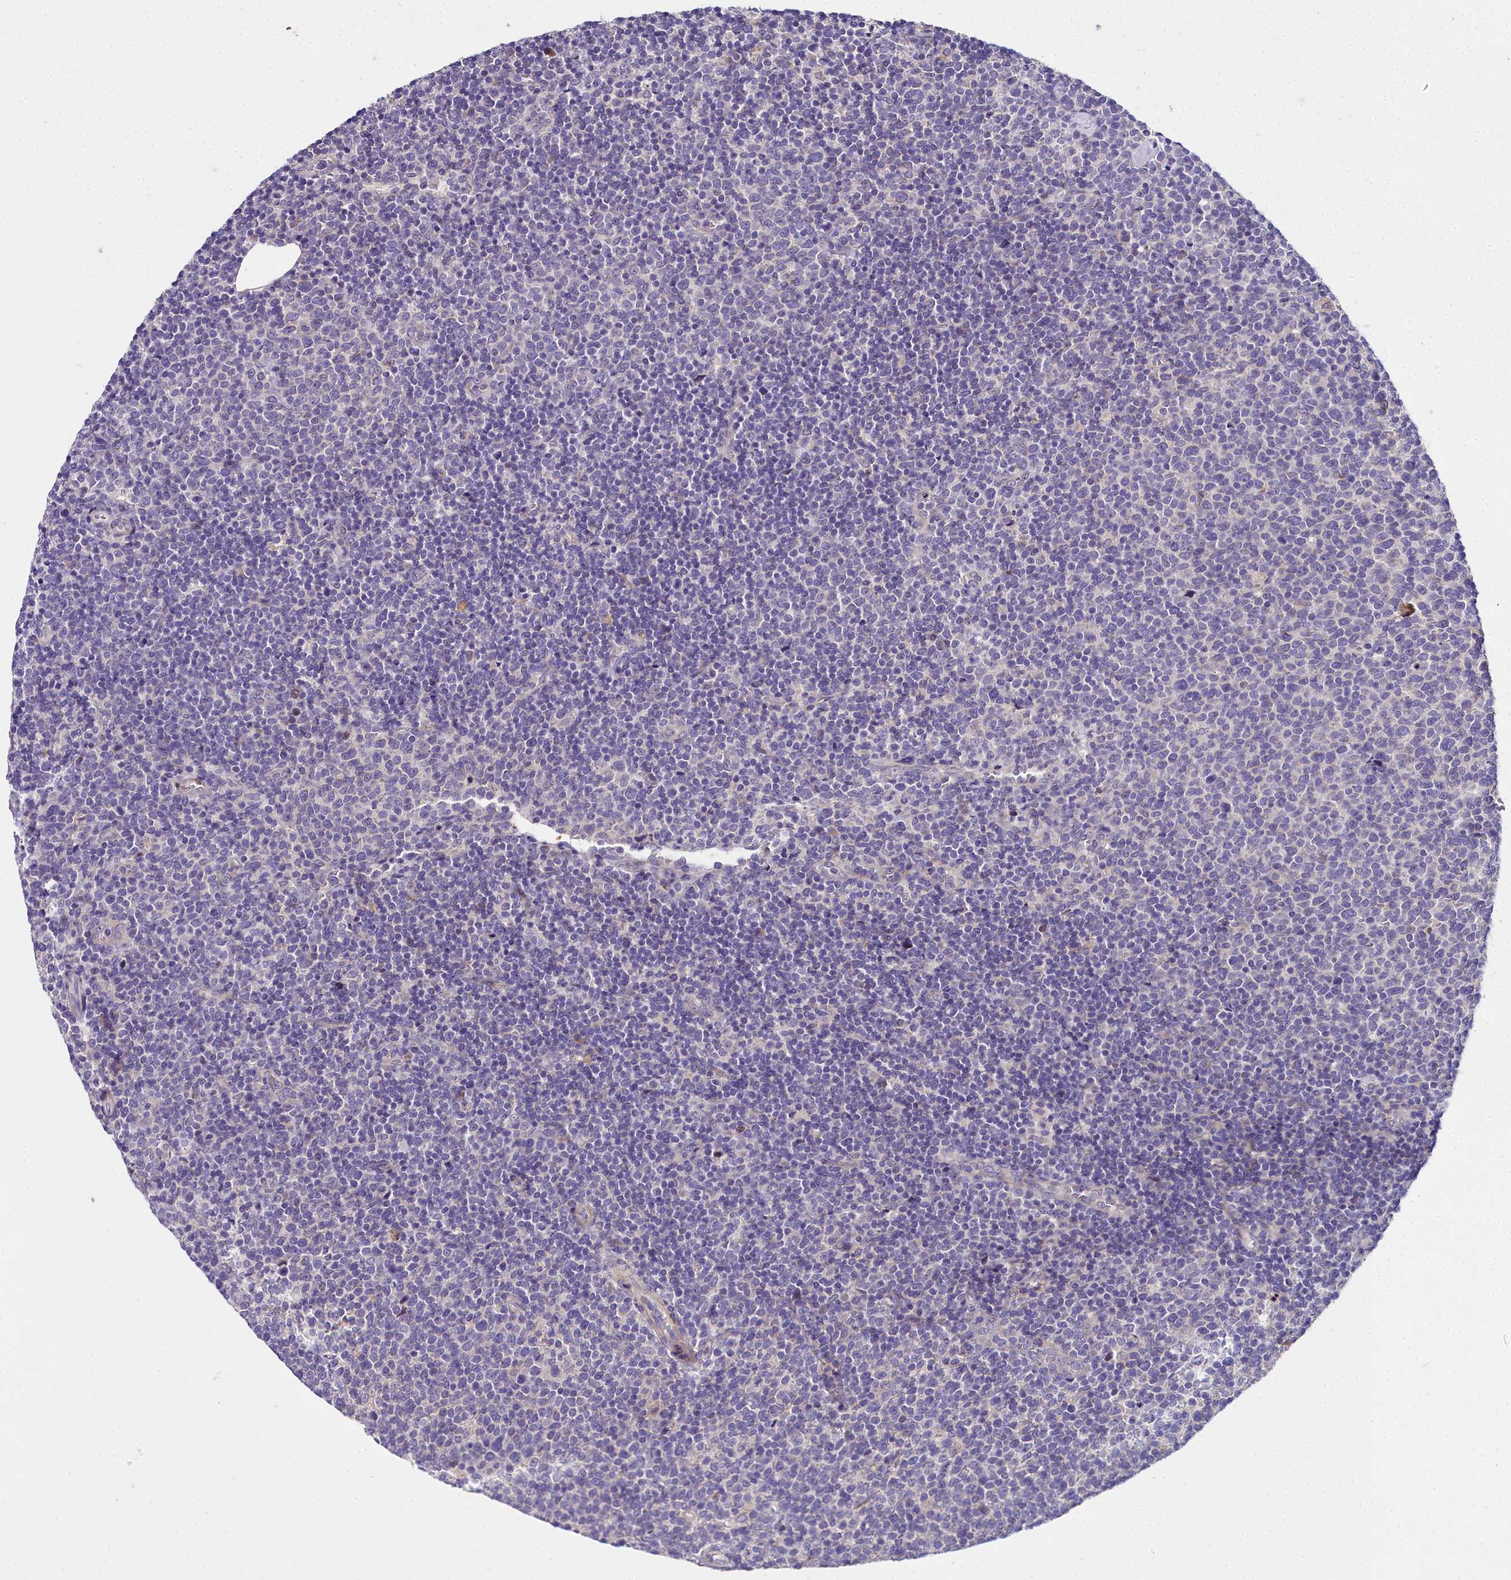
{"staining": {"intensity": "negative", "quantity": "none", "location": "none"}, "tissue": "lymphoma", "cell_type": "Tumor cells", "image_type": "cancer", "snomed": [{"axis": "morphology", "description": "Malignant lymphoma, non-Hodgkin's type, High grade"}, {"axis": "topography", "description": "Lymph node"}], "caption": "DAB (3,3'-diaminobenzidine) immunohistochemical staining of malignant lymphoma, non-Hodgkin's type (high-grade) demonstrates no significant staining in tumor cells.", "gene": "NT5M", "patient": {"sex": "male", "age": 61}}